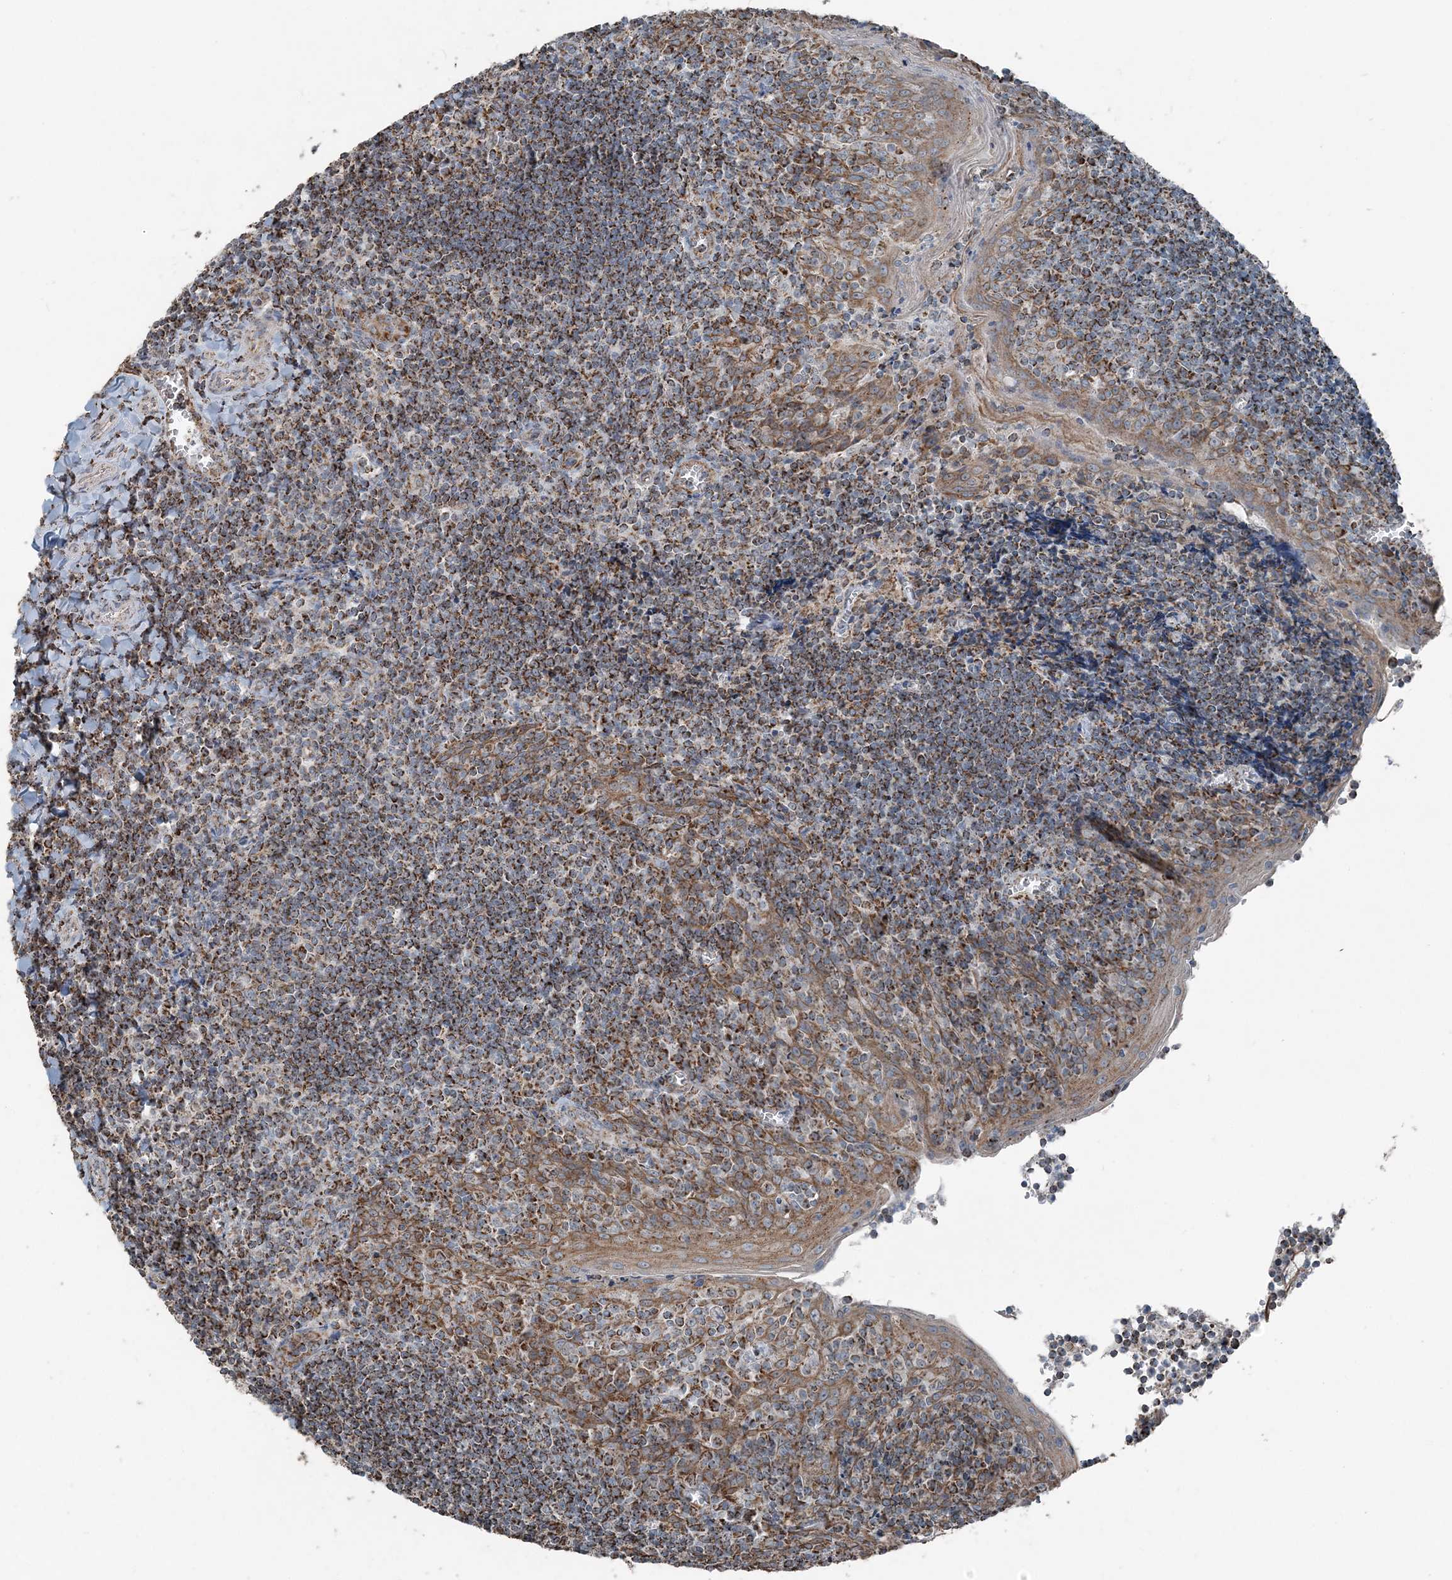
{"staining": {"intensity": "moderate", "quantity": ">75%", "location": "cytoplasmic/membranous"}, "tissue": "tonsil", "cell_type": "Germinal center cells", "image_type": "normal", "snomed": [{"axis": "morphology", "description": "Normal tissue, NOS"}, {"axis": "topography", "description": "Tonsil"}], "caption": "Approximately >75% of germinal center cells in benign human tonsil display moderate cytoplasmic/membranous protein staining as visualized by brown immunohistochemical staining.", "gene": "SUCLG1", "patient": {"sex": "male", "age": 27}}